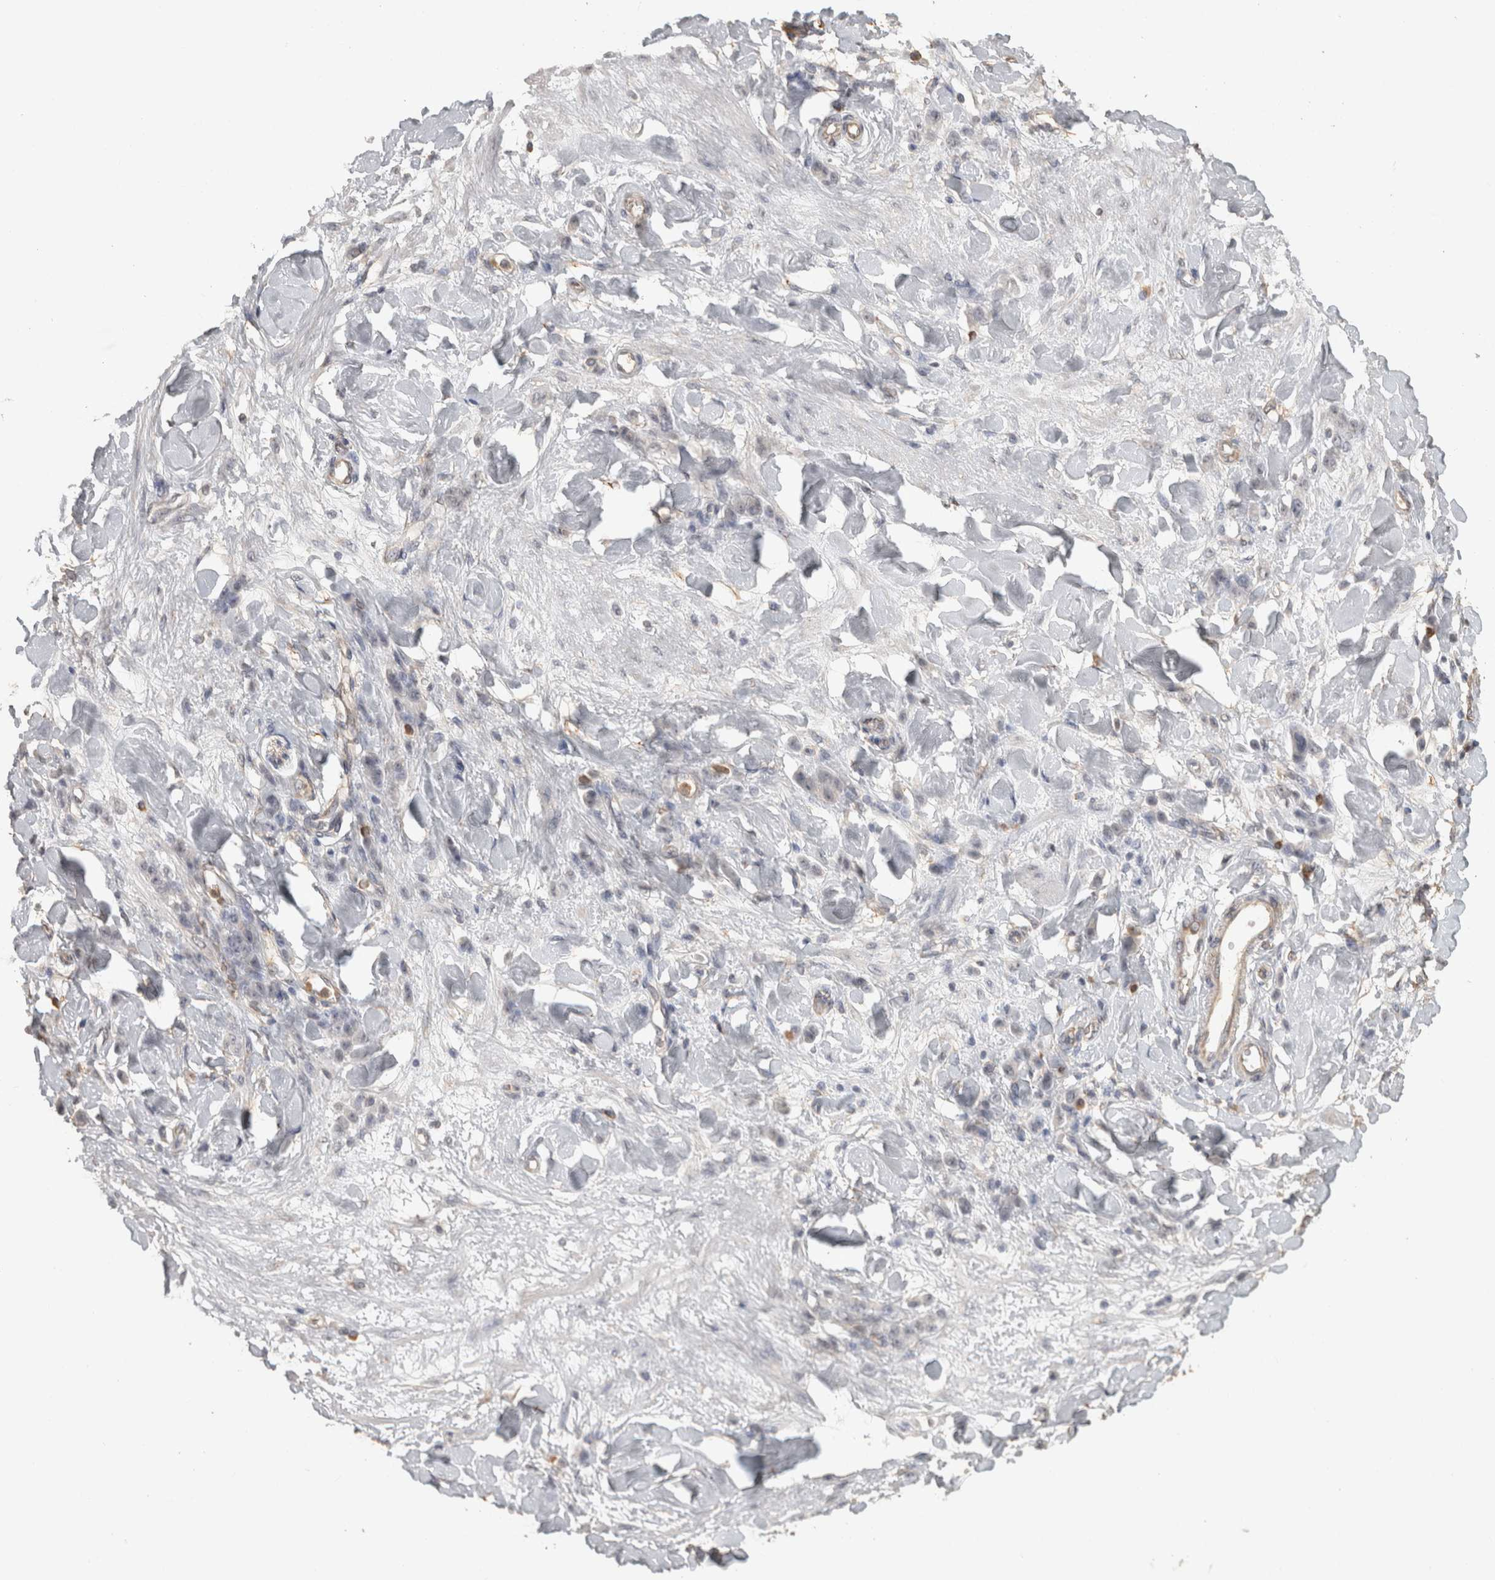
{"staining": {"intensity": "negative", "quantity": "none", "location": "none"}, "tissue": "stomach cancer", "cell_type": "Tumor cells", "image_type": "cancer", "snomed": [{"axis": "morphology", "description": "Normal tissue, NOS"}, {"axis": "morphology", "description": "Adenocarcinoma, NOS"}, {"axis": "topography", "description": "Stomach"}], "caption": "This is a micrograph of immunohistochemistry staining of stomach cancer, which shows no positivity in tumor cells.", "gene": "REPS2", "patient": {"sex": "male", "age": 82}}